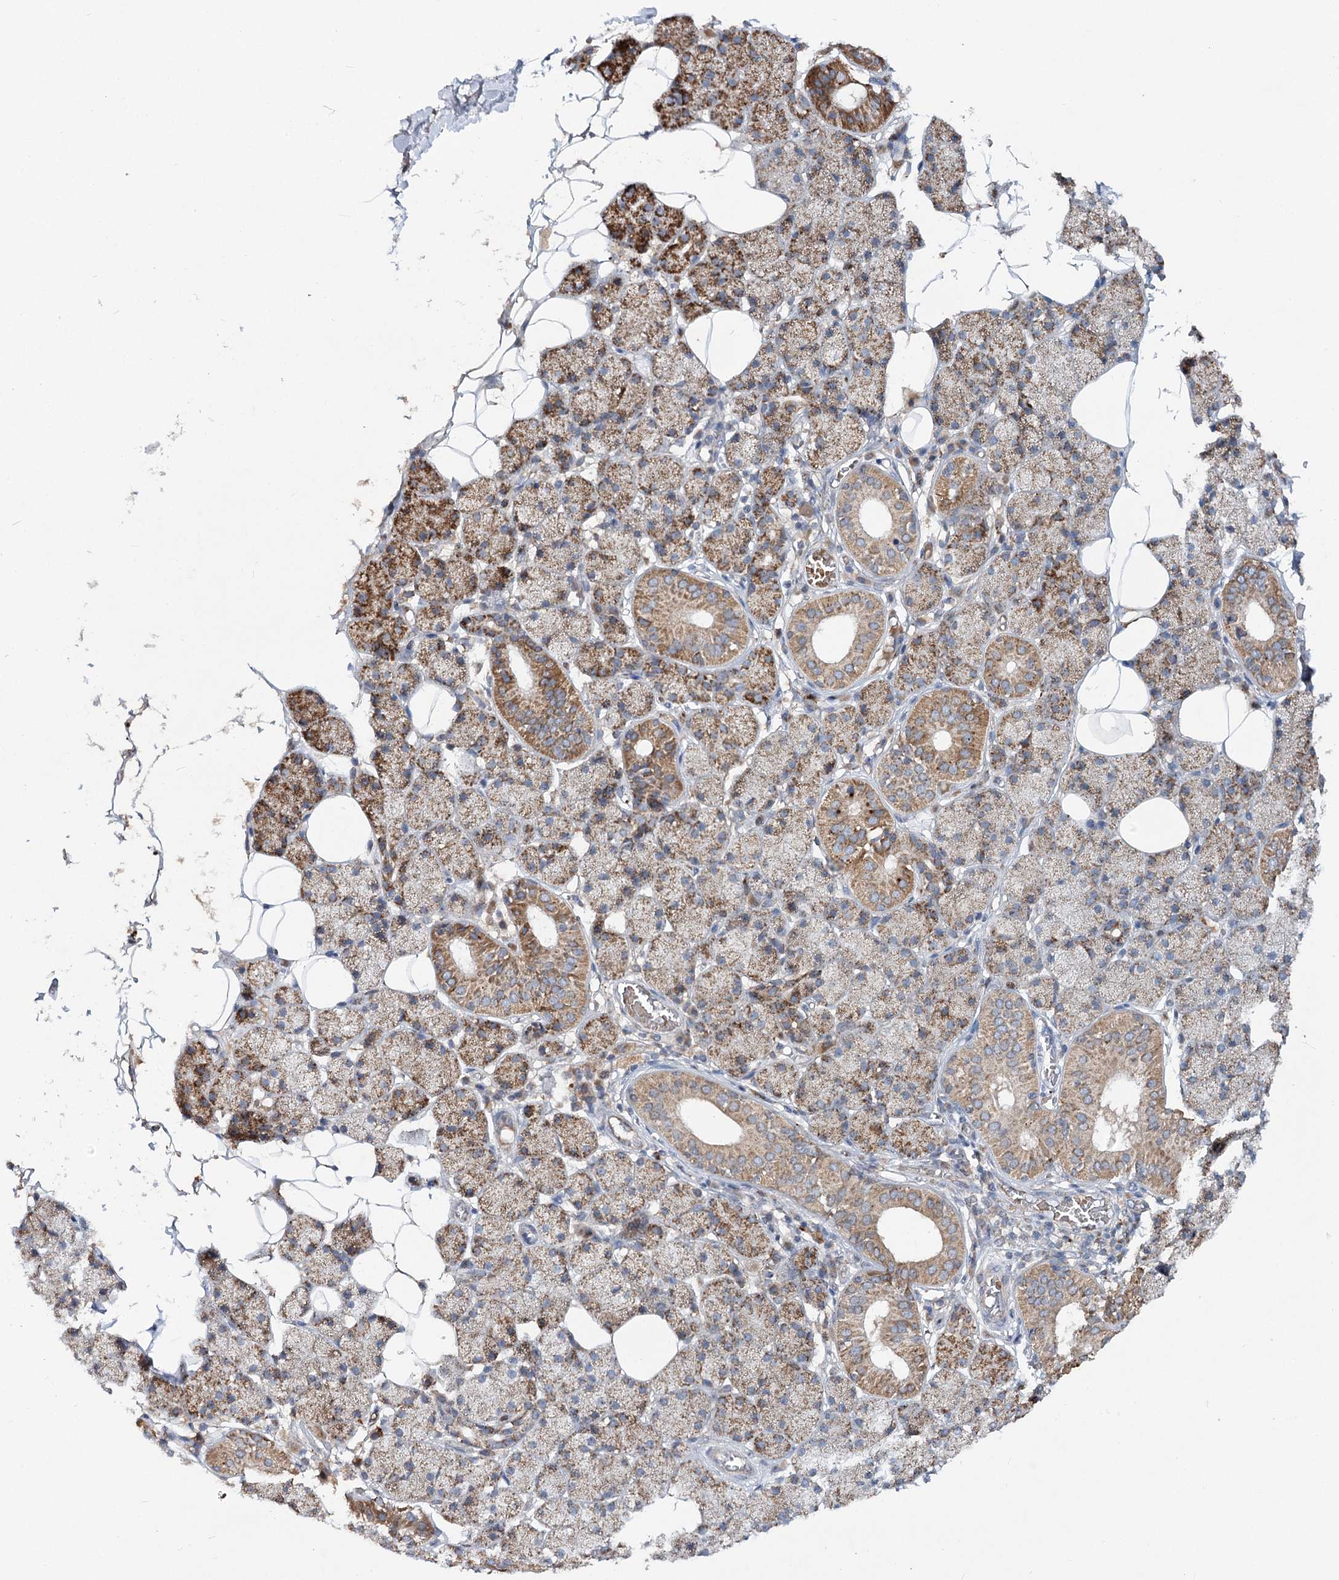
{"staining": {"intensity": "moderate", "quantity": "25%-75%", "location": "cytoplasmic/membranous"}, "tissue": "salivary gland", "cell_type": "Glandular cells", "image_type": "normal", "snomed": [{"axis": "morphology", "description": "Normal tissue, NOS"}, {"axis": "topography", "description": "Salivary gland"}], "caption": "A brown stain labels moderate cytoplasmic/membranous positivity of a protein in glandular cells of unremarkable human salivary gland.", "gene": "PYROXD2", "patient": {"sex": "female", "age": 33}}